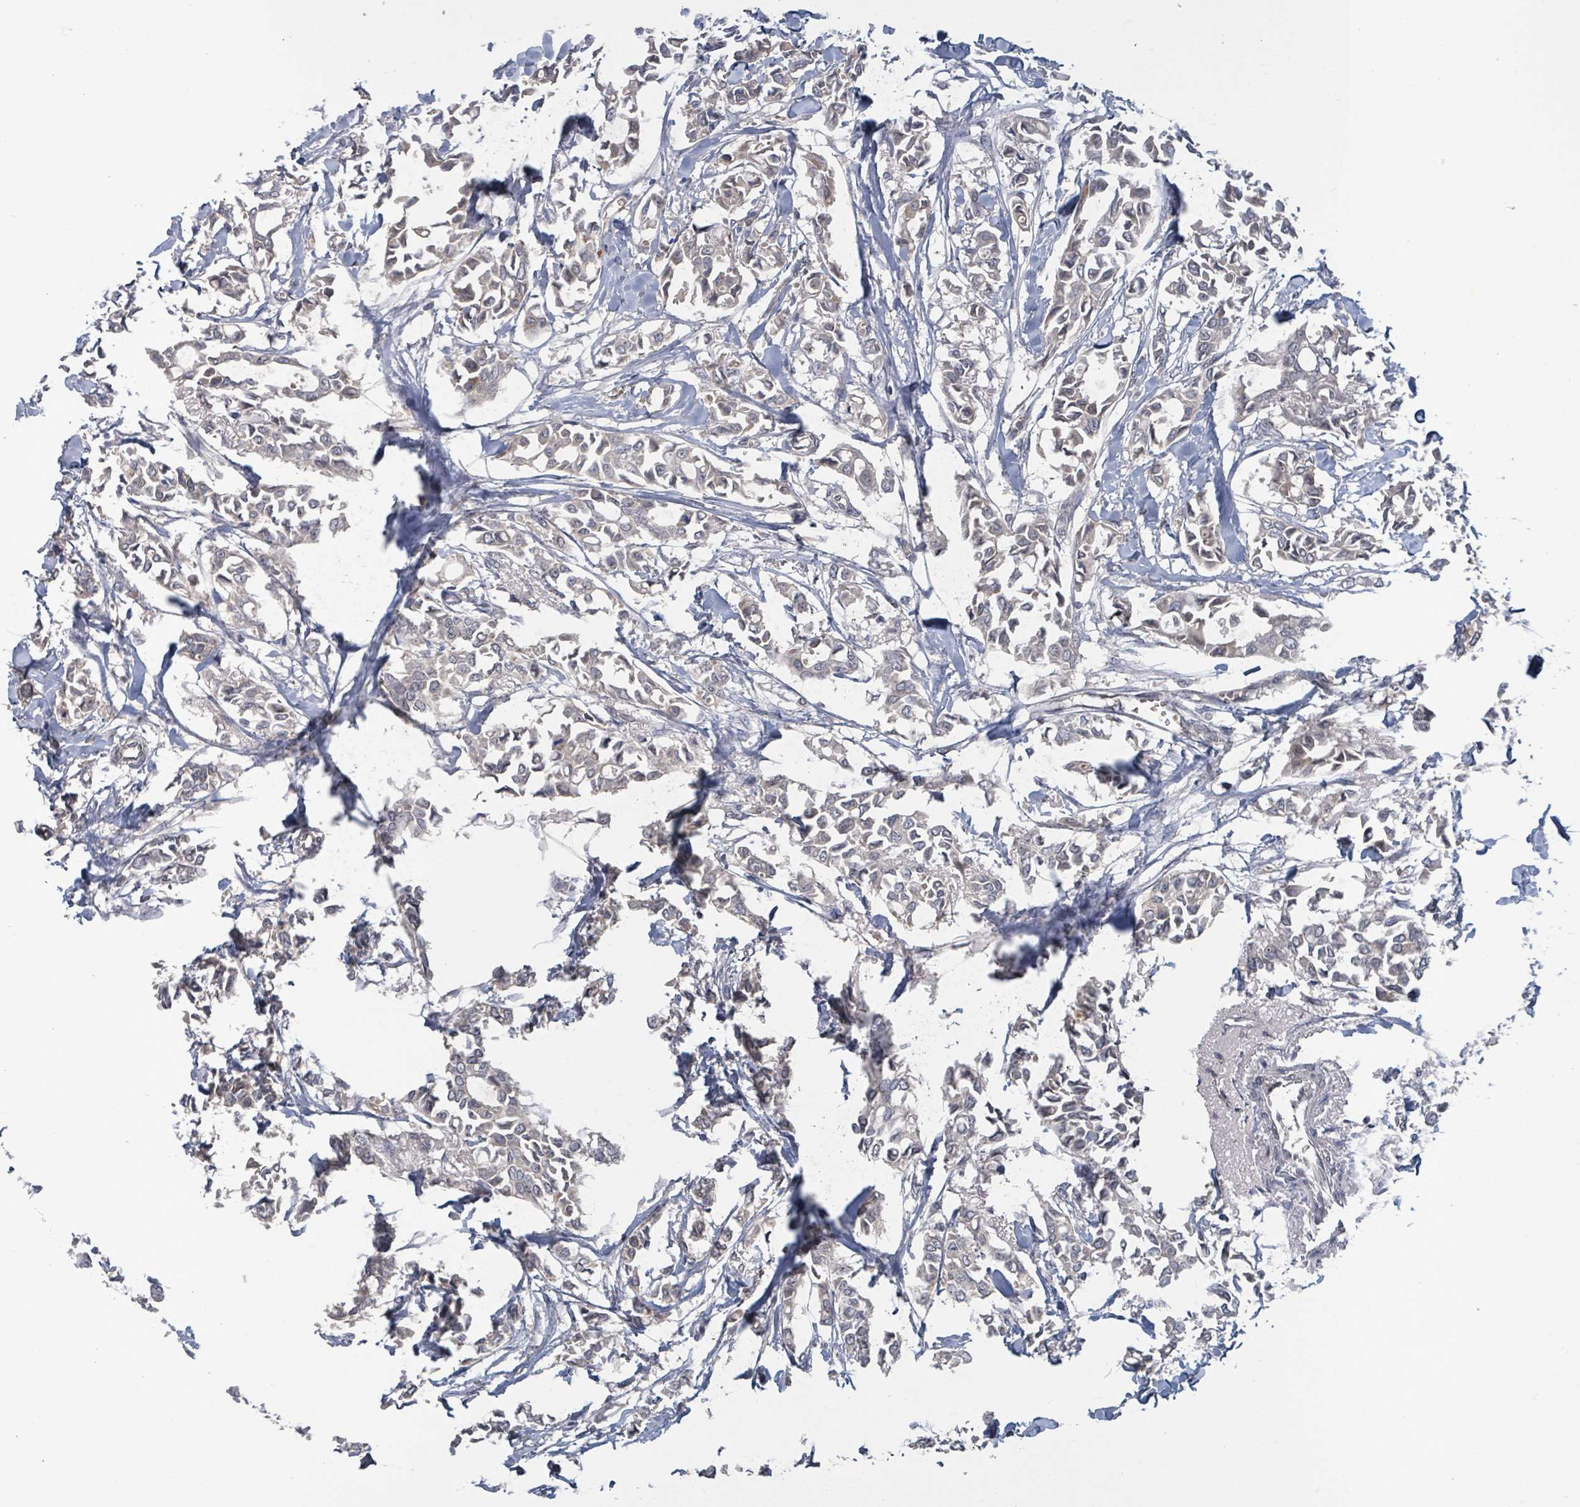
{"staining": {"intensity": "negative", "quantity": "none", "location": "none"}, "tissue": "breast cancer", "cell_type": "Tumor cells", "image_type": "cancer", "snomed": [{"axis": "morphology", "description": "Duct carcinoma"}, {"axis": "topography", "description": "Breast"}], "caption": "IHC photomicrograph of neoplastic tissue: human breast cancer stained with DAB (3,3'-diaminobenzidine) reveals no significant protein expression in tumor cells. Nuclei are stained in blue.", "gene": "GRM8", "patient": {"sex": "female", "age": 41}}